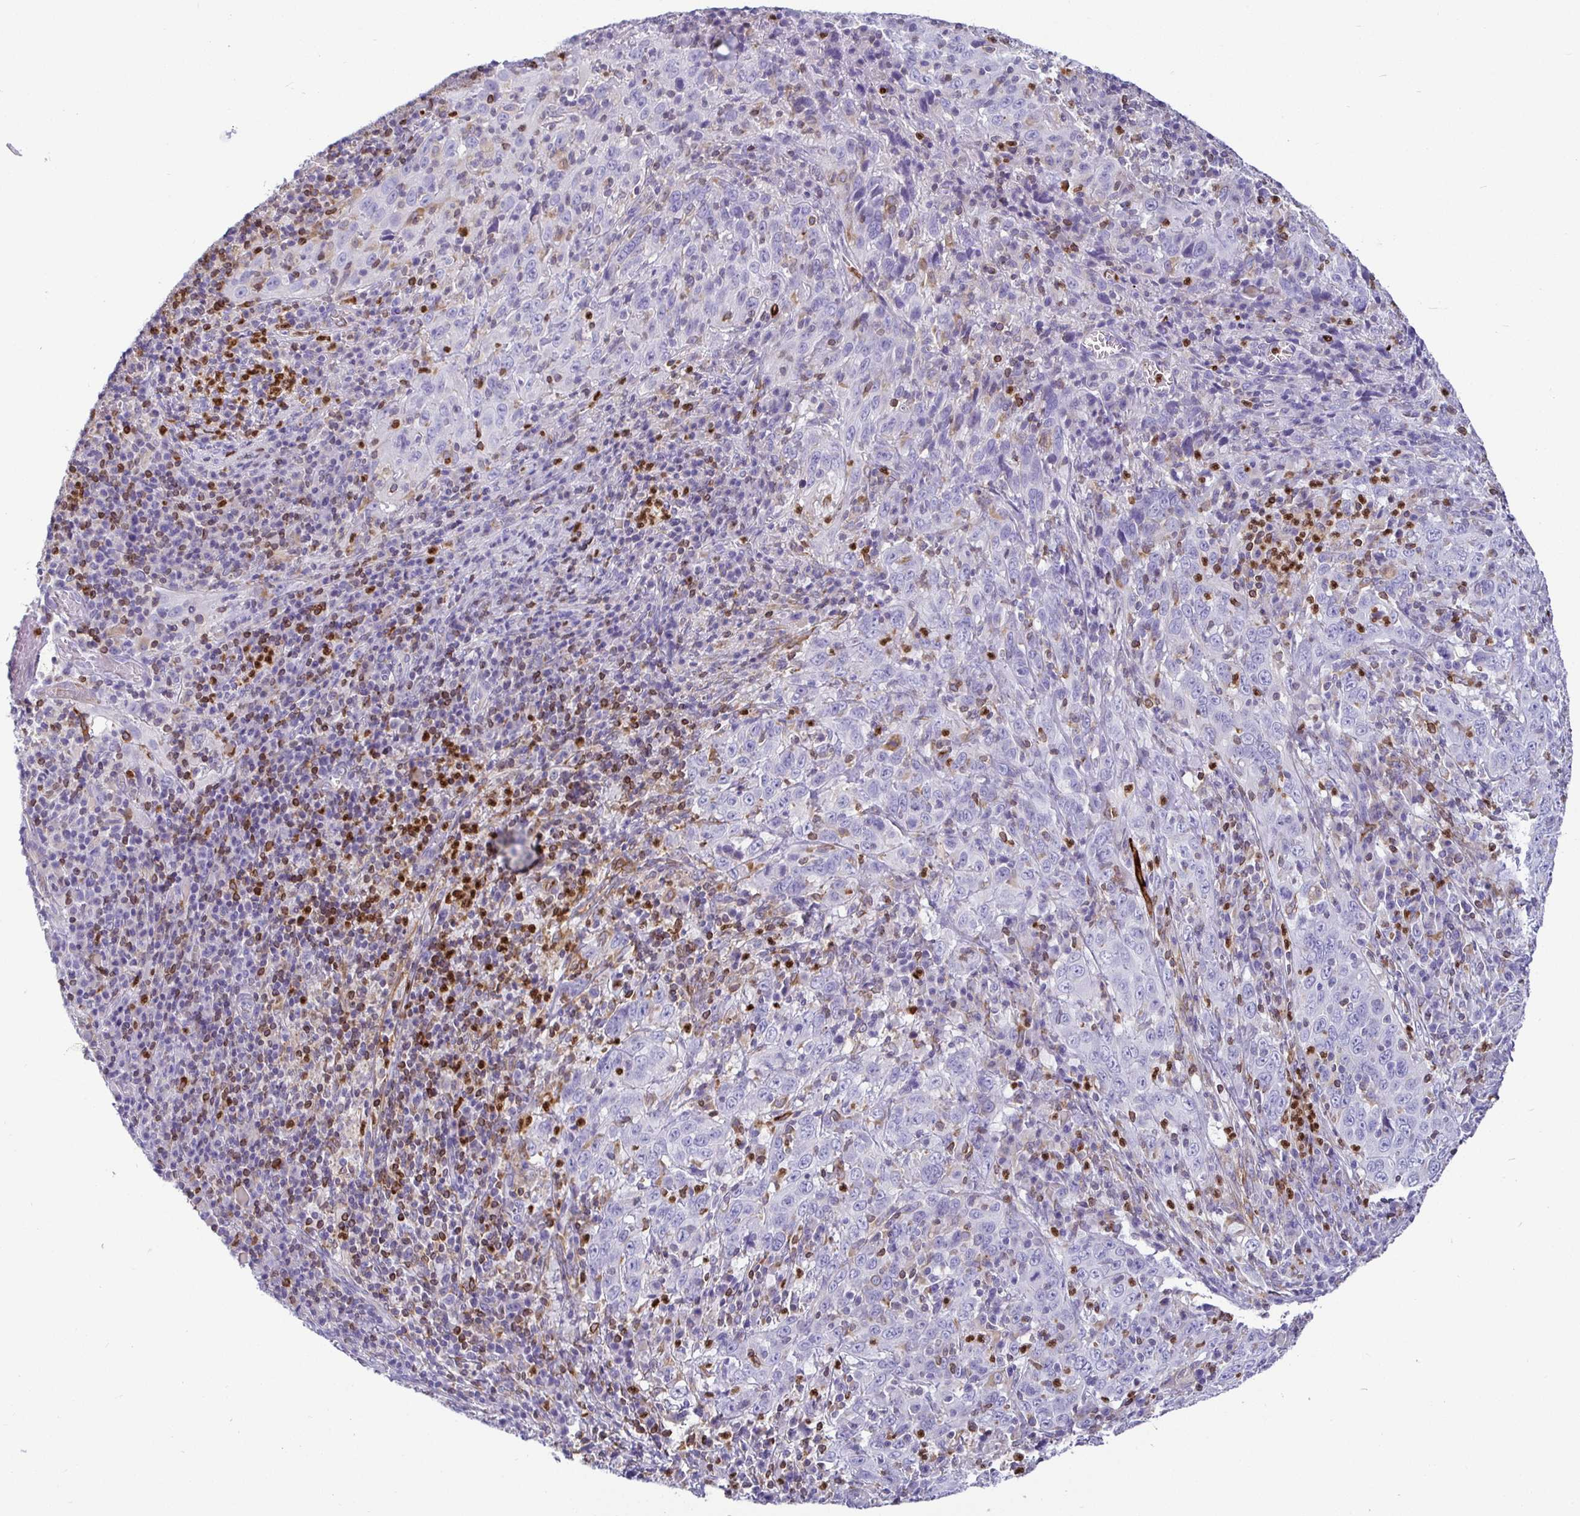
{"staining": {"intensity": "negative", "quantity": "none", "location": "none"}, "tissue": "cervical cancer", "cell_type": "Tumor cells", "image_type": "cancer", "snomed": [{"axis": "morphology", "description": "Squamous cell carcinoma, NOS"}, {"axis": "topography", "description": "Cervix"}], "caption": "Human cervical cancer (squamous cell carcinoma) stained for a protein using immunohistochemistry exhibits no positivity in tumor cells.", "gene": "TP53I11", "patient": {"sex": "female", "age": 46}}